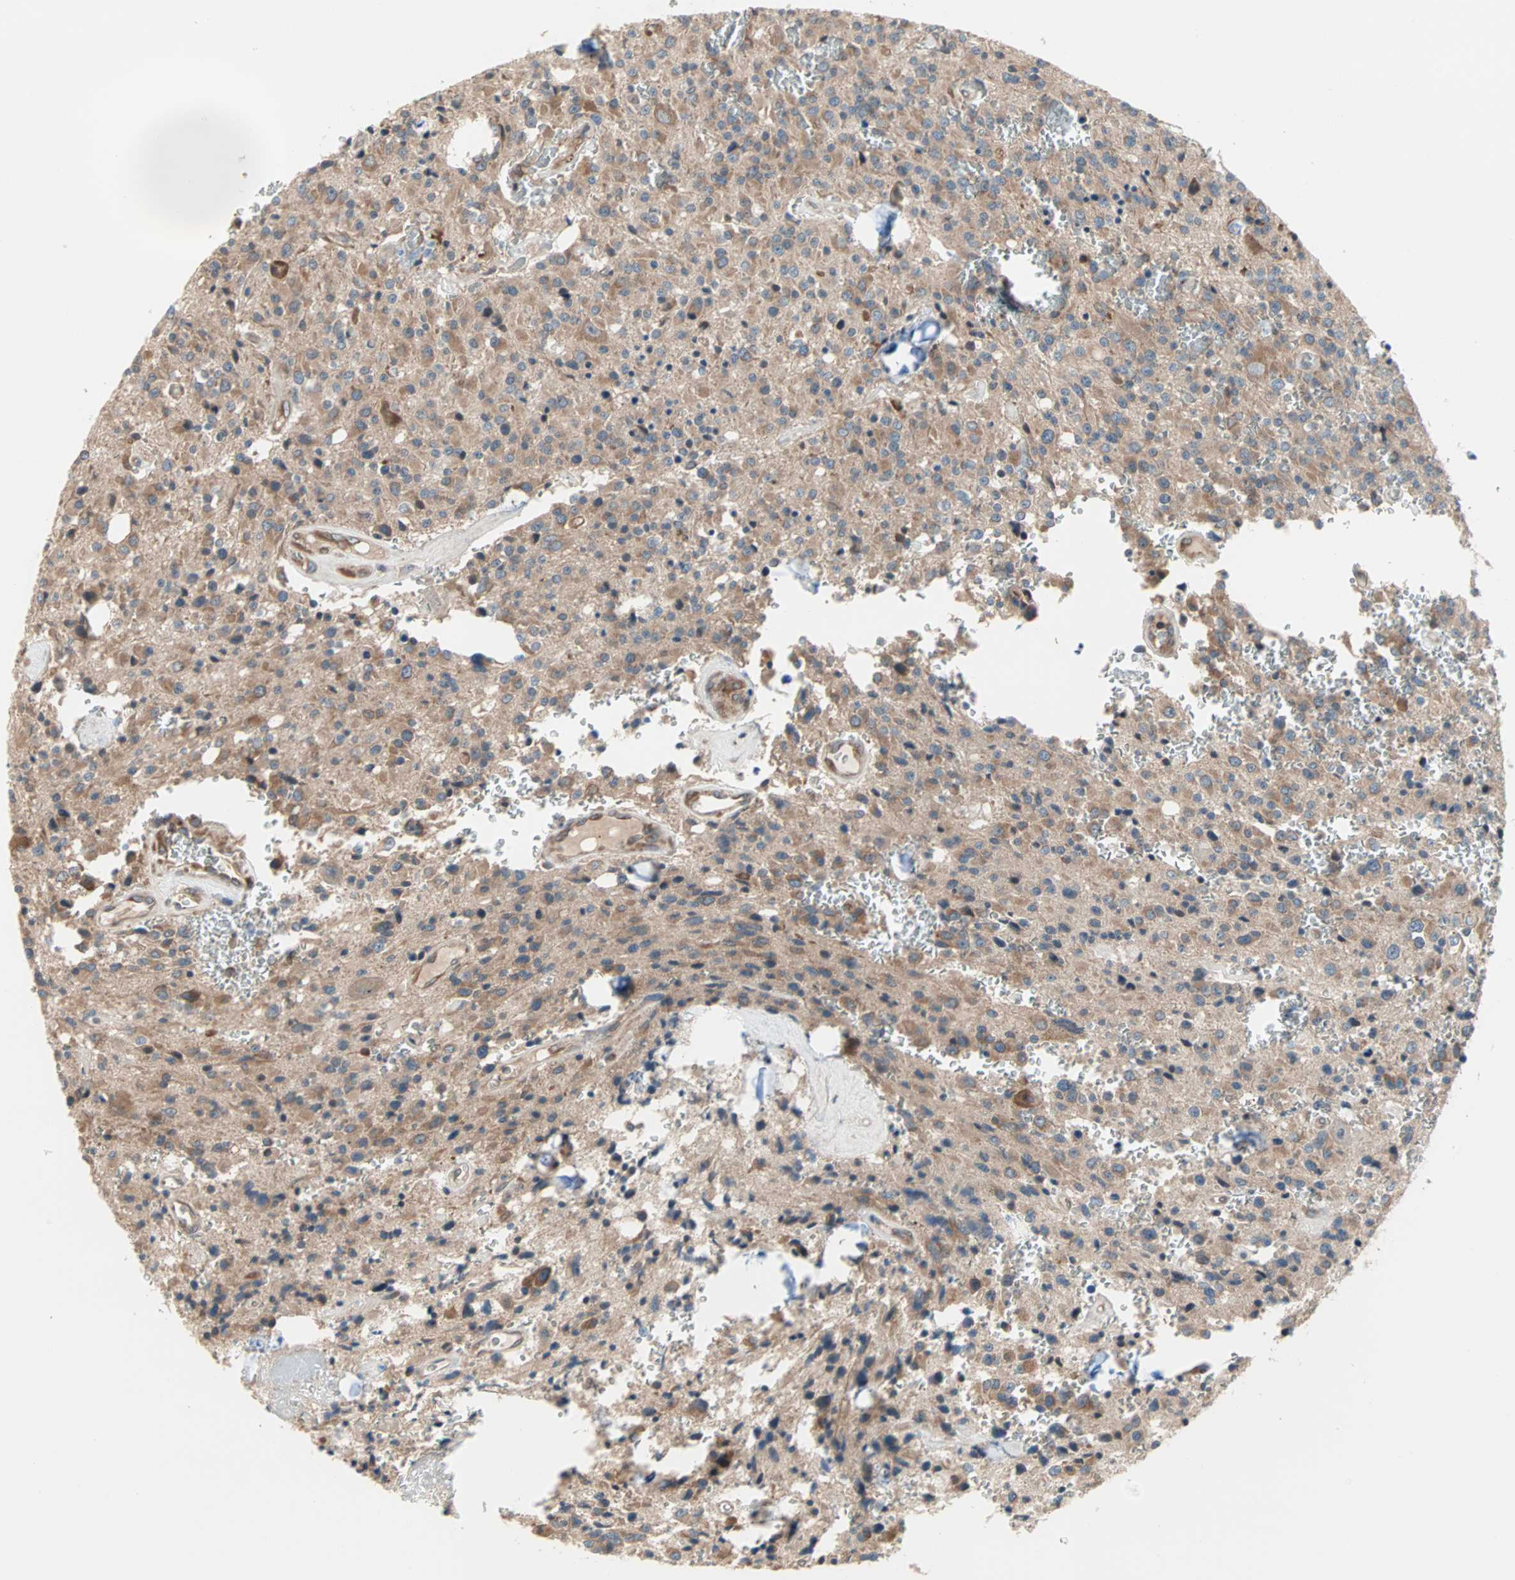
{"staining": {"intensity": "moderate", "quantity": "25%-75%", "location": "cytoplasmic/membranous"}, "tissue": "glioma", "cell_type": "Tumor cells", "image_type": "cancer", "snomed": [{"axis": "morphology", "description": "Glioma, malignant, Low grade"}, {"axis": "topography", "description": "Brain"}], "caption": "Glioma stained with immunohistochemistry (IHC) demonstrates moderate cytoplasmic/membranous expression in about 25%-75% of tumor cells. The protein of interest is stained brown, and the nuclei are stained in blue (DAB IHC with brightfield microscopy, high magnification).", "gene": "SAR1A", "patient": {"sex": "male", "age": 58}}